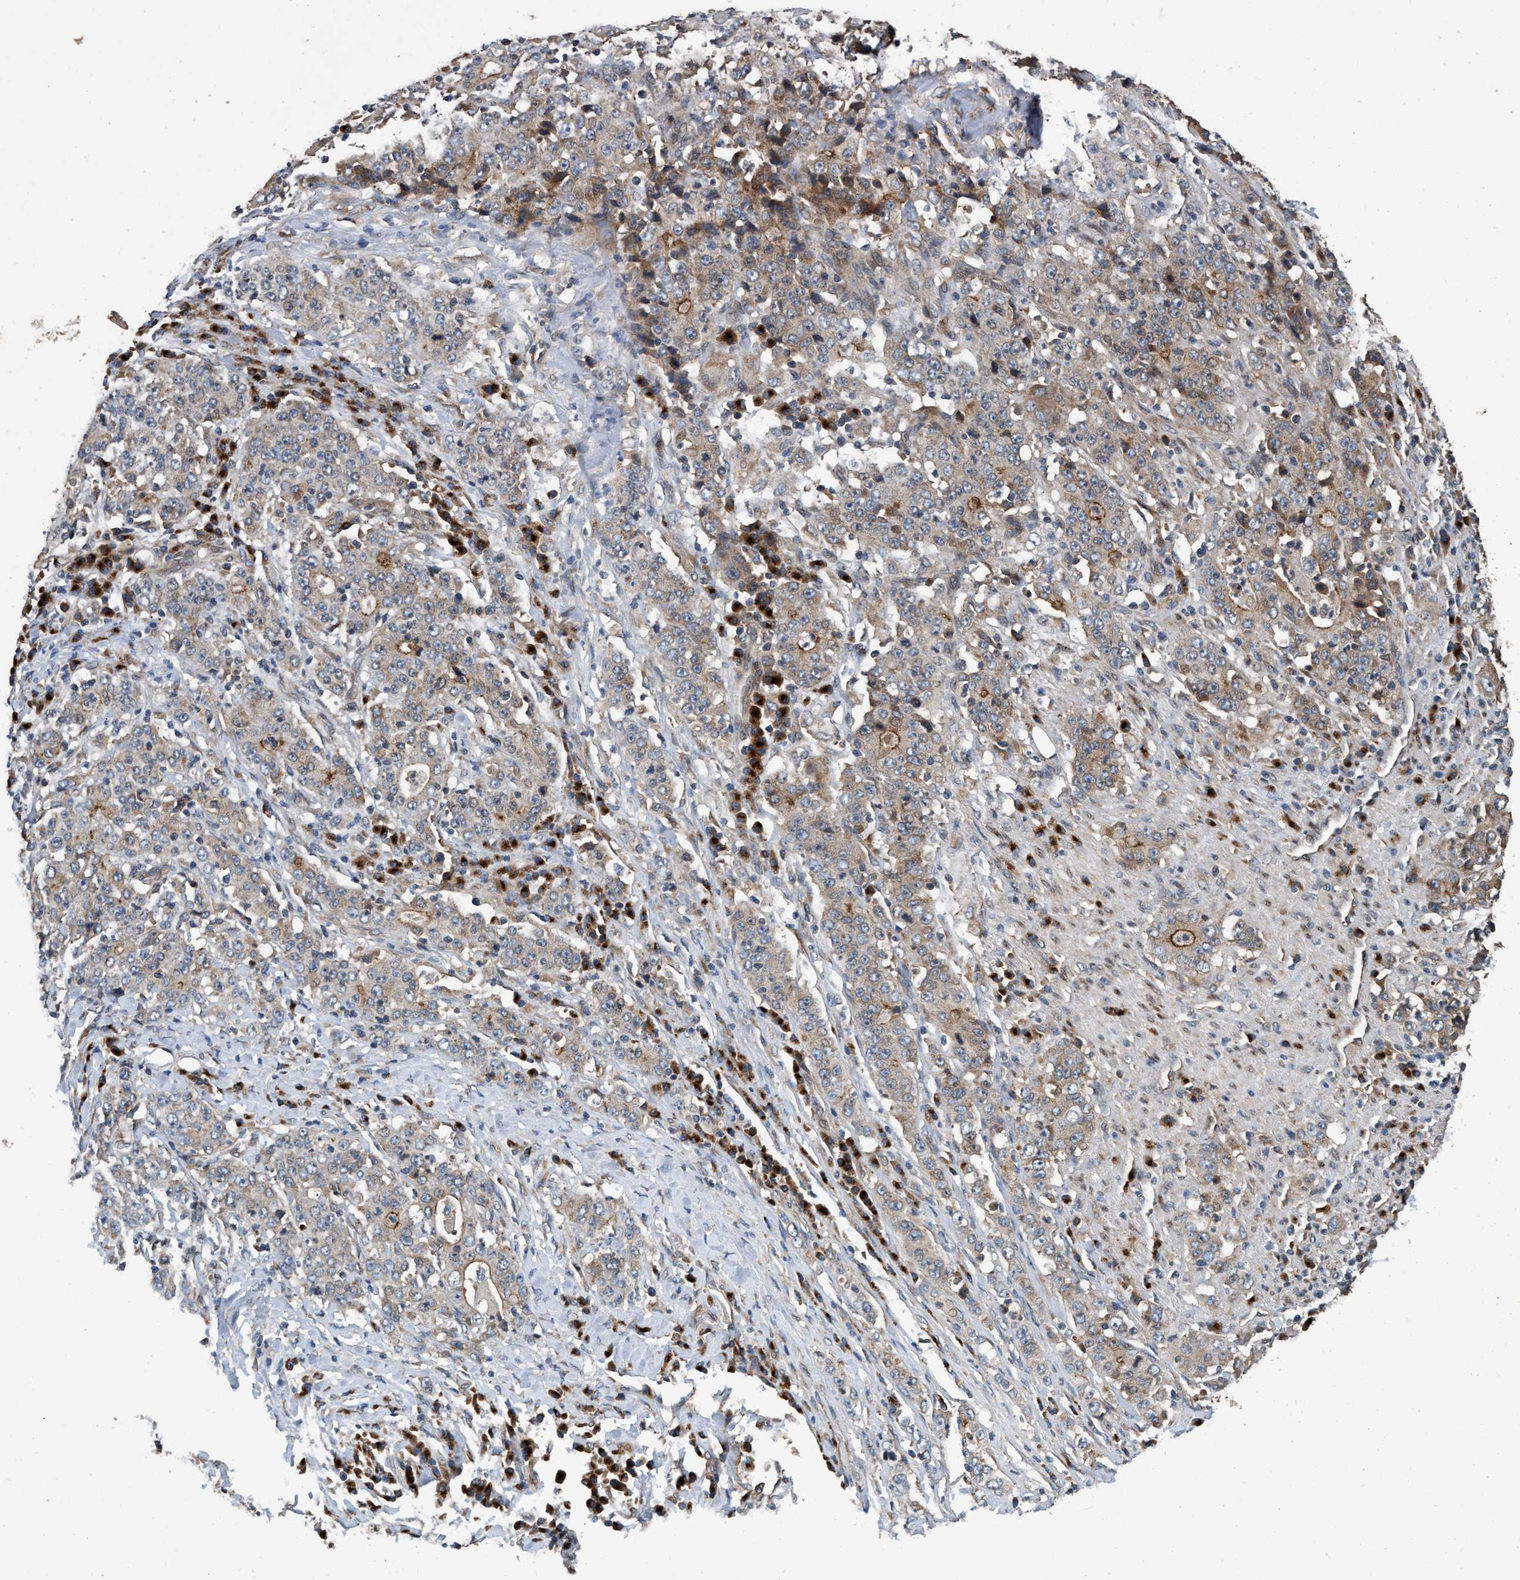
{"staining": {"intensity": "weak", "quantity": "25%-75%", "location": "cytoplasmic/membranous"}, "tissue": "stomach cancer", "cell_type": "Tumor cells", "image_type": "cancer", "snomed": [{"axis": "morphology", "description": "Normal tissue, NOS"}, {"axis": "morphology", "description": "Adenocarcinoma, NOS"}, {"axis": "topography", "description": "Stomach, upper"}, {"axis": "topography", "description": "Stomach"}], "caption": "Immunohistochemical staining of human stomach adenocarcinoma displays low levels of weak cytoplasmic/membranous protein positivity in approximately 25%-75% of tumor cells. The staining was performed using DAB (3,3'-diaminobenzidine) to visualize the protein expression in brown, while the nuclei were stained in blue with hematoxylin (Magnification: 20x).", "gene": "MACC1", "patient": {"sex": "male", "age": 59}}